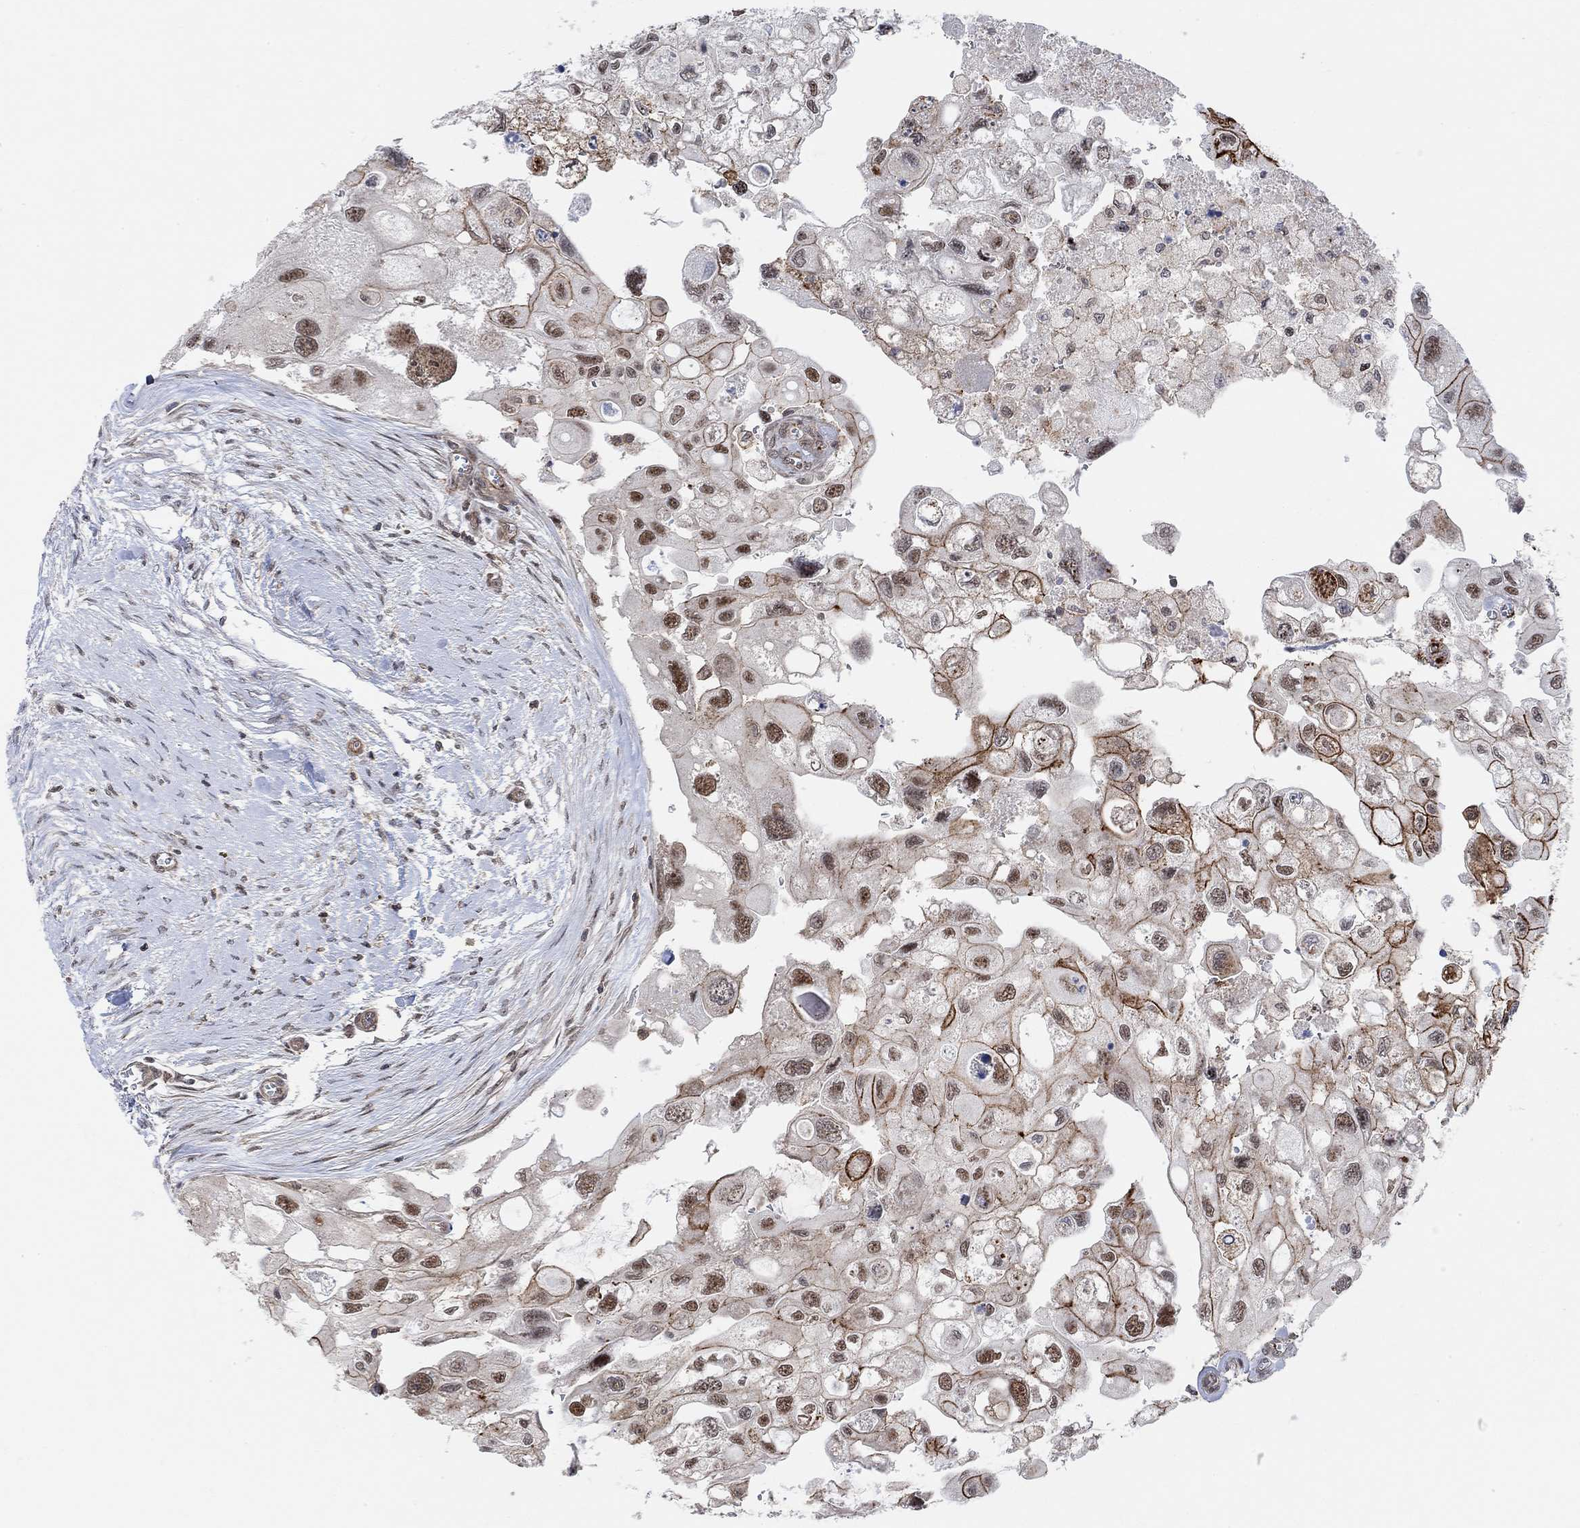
{"staining": {"intensity": "strong", "quantity": "25%-75%", "location": "cytoplasmic/membranous,nuclear"}, "tissue": "urothelial cancer", "cell_type": "Tumor cells", "image_type": "cancer", "snomed": [{"axis": "morphology", "description": "Urothelial carcinoma, High grade"}, {"axis": "topography", "description": "Urinary bladder"}], "caption": "Tumor cells exhibit high levels of strong cytoplasmic/membranous and nuclear expression in about 25%-75% of cells in human high-grade urothelial carcinoma.", "gene": "PWWP2B", "patient": {"sex": "male", "age": 59}}